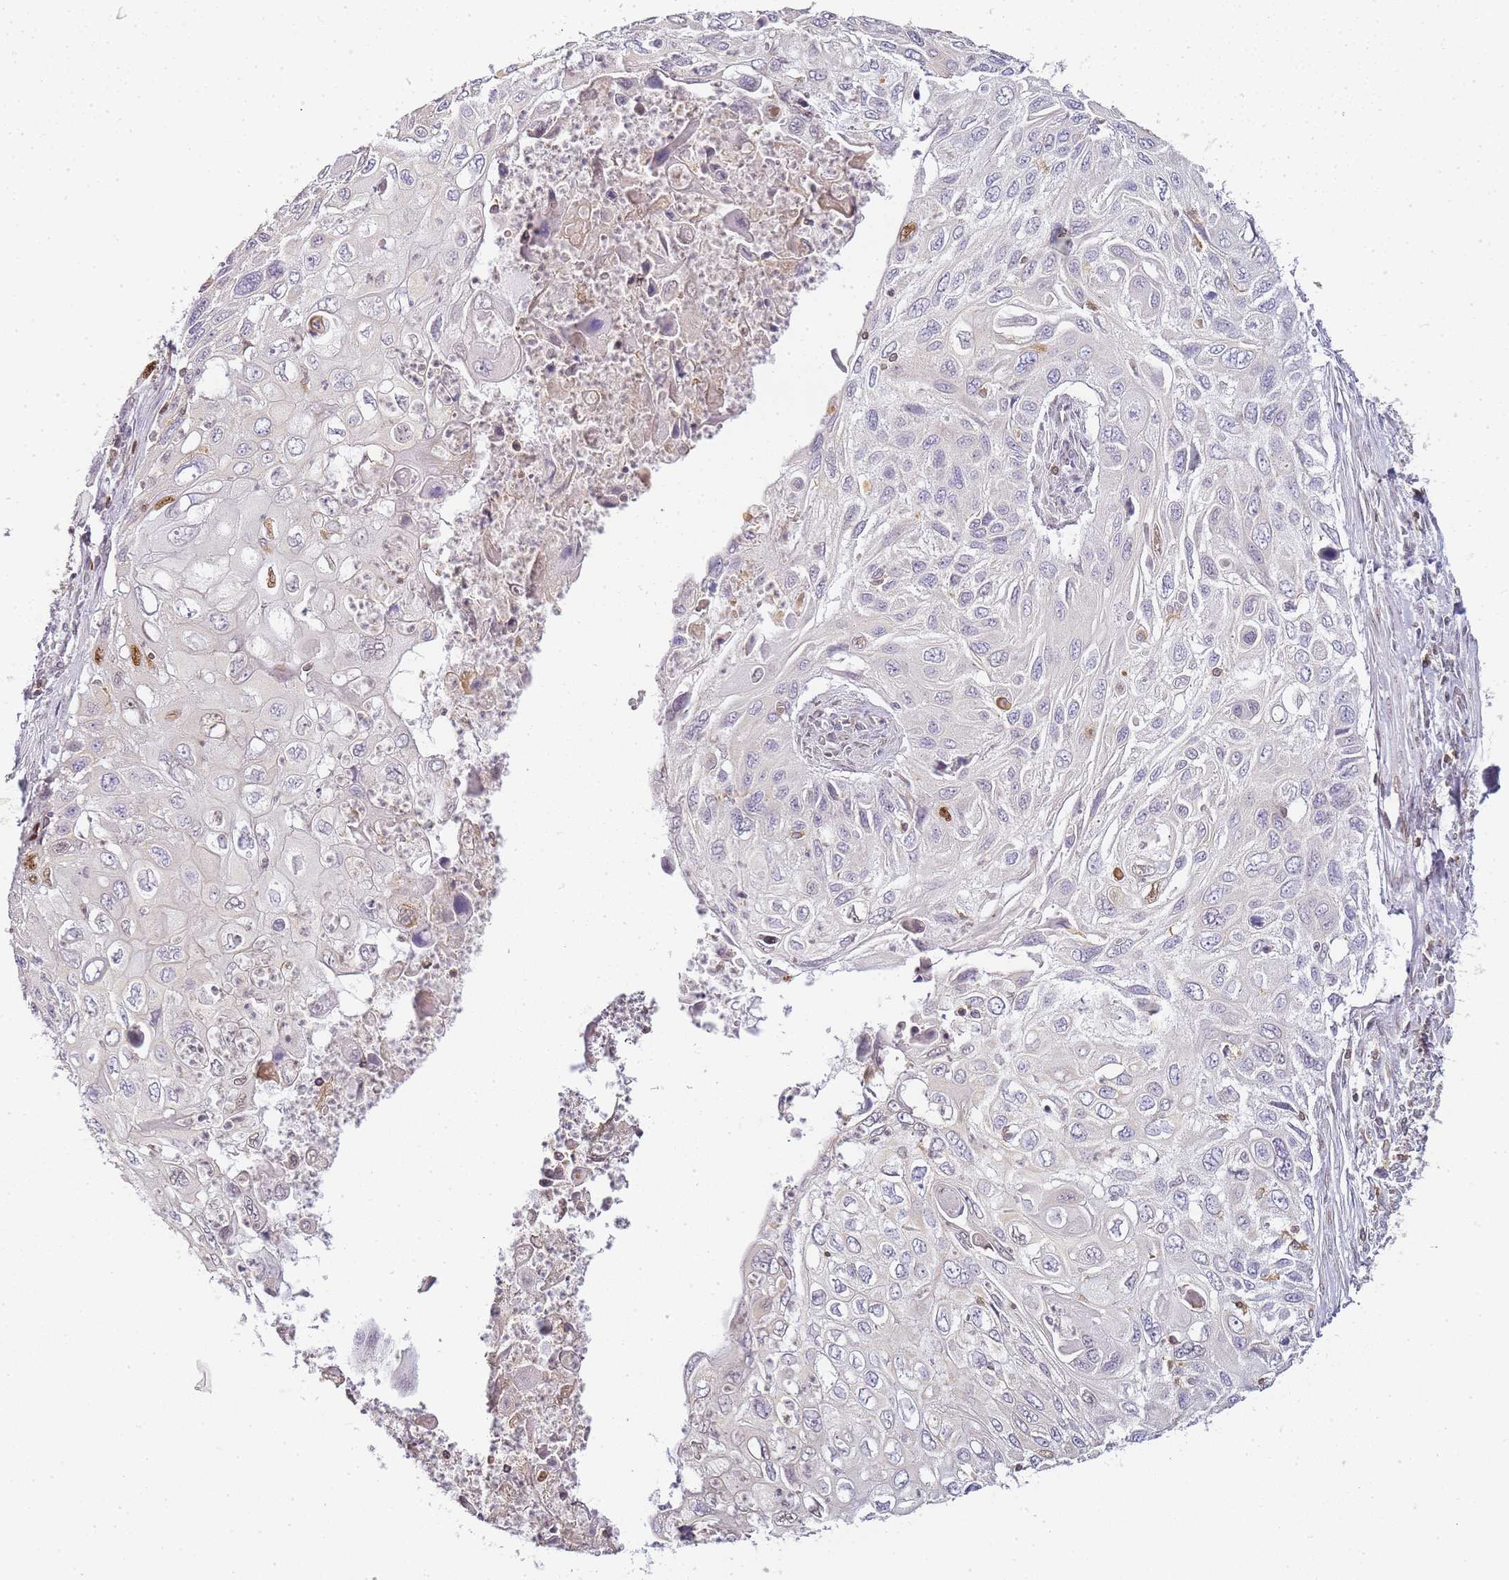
{"staining": {"intensity": "moderate", "quantity": "<25%", "location": "nuclear"}, "tissue": "cervical cancer", "cell_type": "Tumor cells", "image_type": "cancer", "snomed": [{"axis": "morphology", "description": "Squamous cell carcinoma, NOS"}, {"axis": "topography", "description": "Cervix"}], "caption": "Moderate nuclear expression is identified in about <25% of tumor cells in cervical cancer.", "gene": "JAKMIP1", "patient": {"sex": "female", "age": 70}}